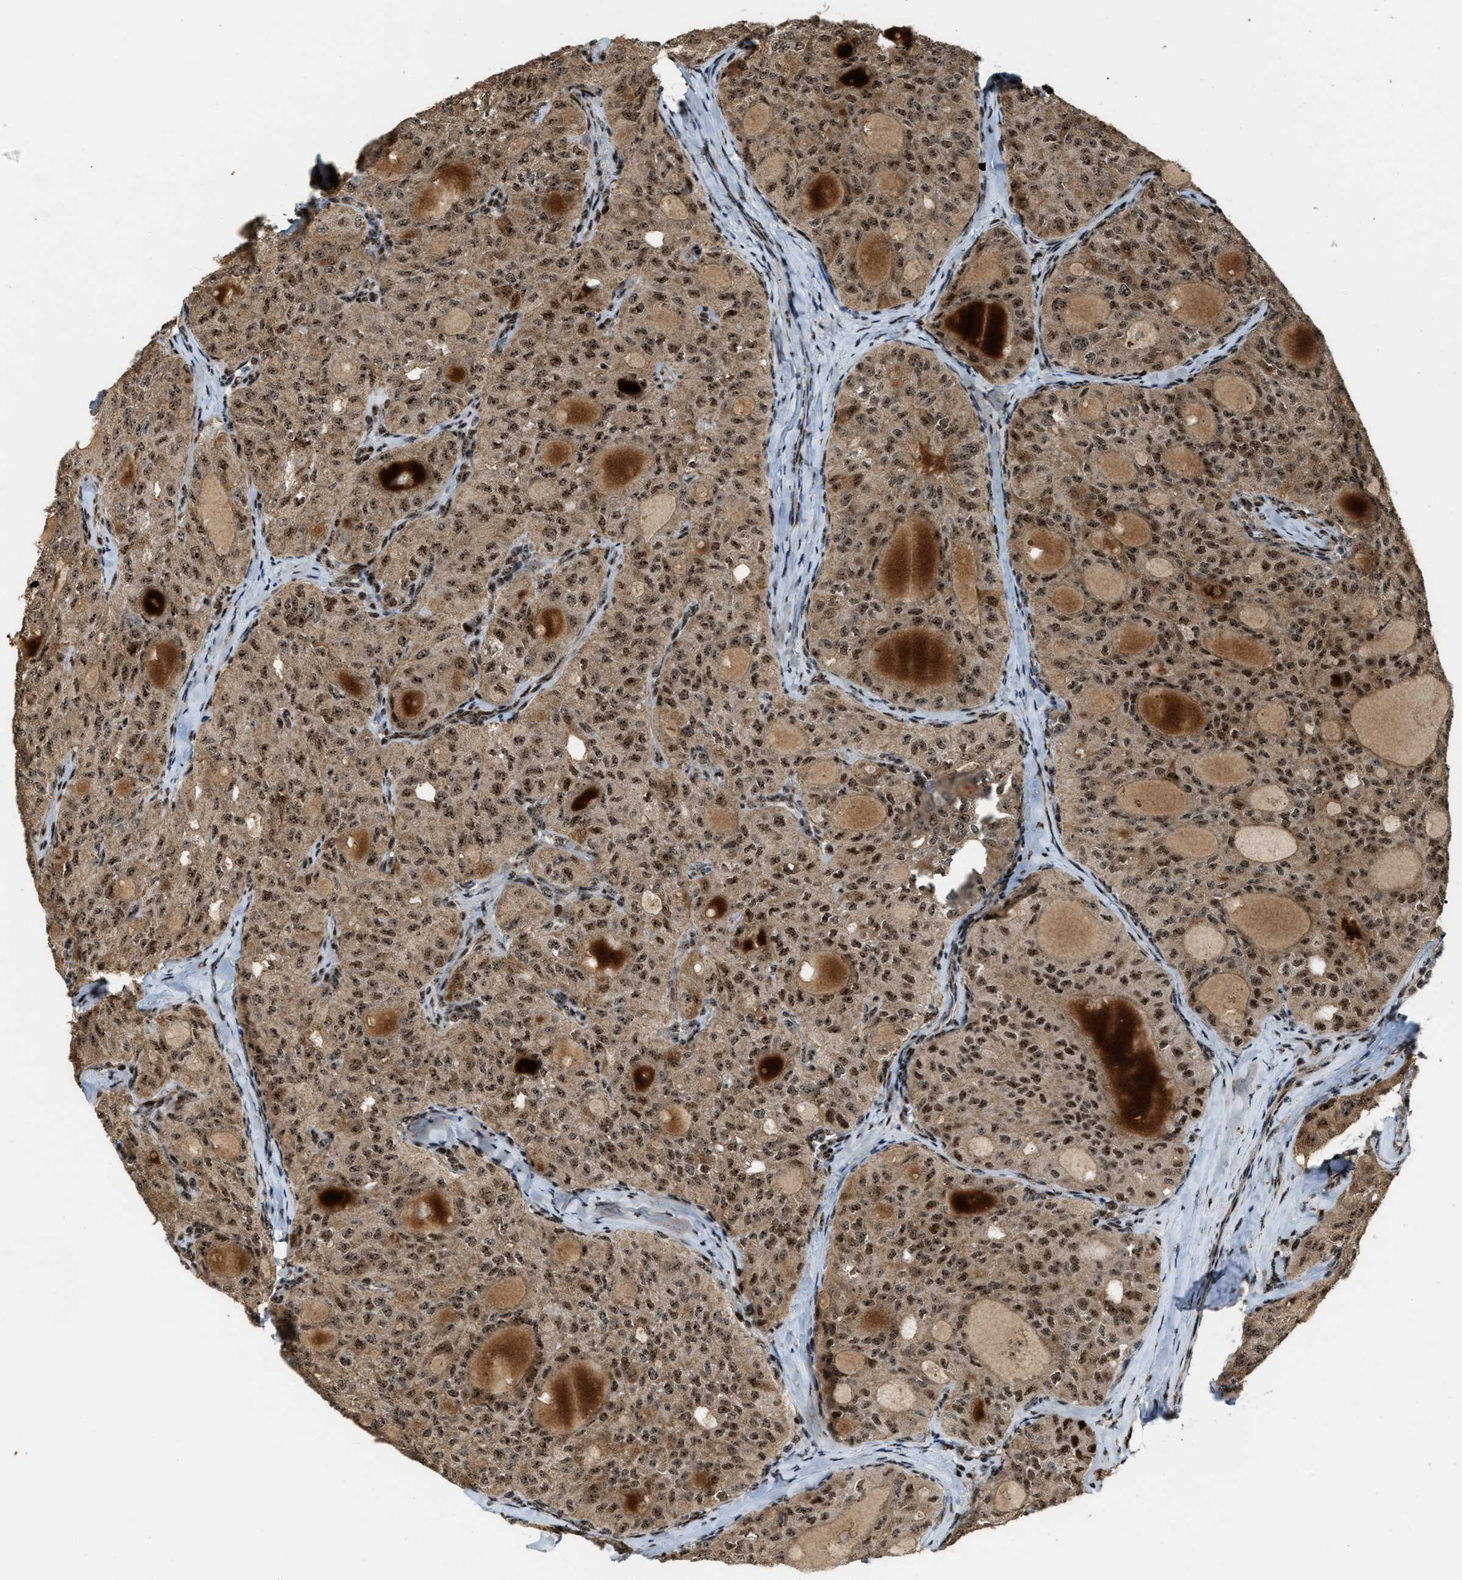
{"staining": {"intensity": "moderate", "quantity": ">75%", "location": "cytoplasmic/membranous,nuclear"}, "tissue": "thyroid cancer", "cell_type": "Tumor cells", "image_type": "cancer", "snomed": [{"axis": "morphology", "description": "Follicular adenoma carcinoma, NOS"}, {"axis": "topography", "description": "Thyroid gland"}], "caption": "Protein analysis of thyroid follicular adenoma carcinoma tissue reveals moderate cytoplasmic/membranous and nuclear expression in about >75% of tumor cells. (brown staining indicates protein expression, while blue staining denotes nuclei).", "gene": "ZNF687", "patient": {"sex": "male", "age": 75}}